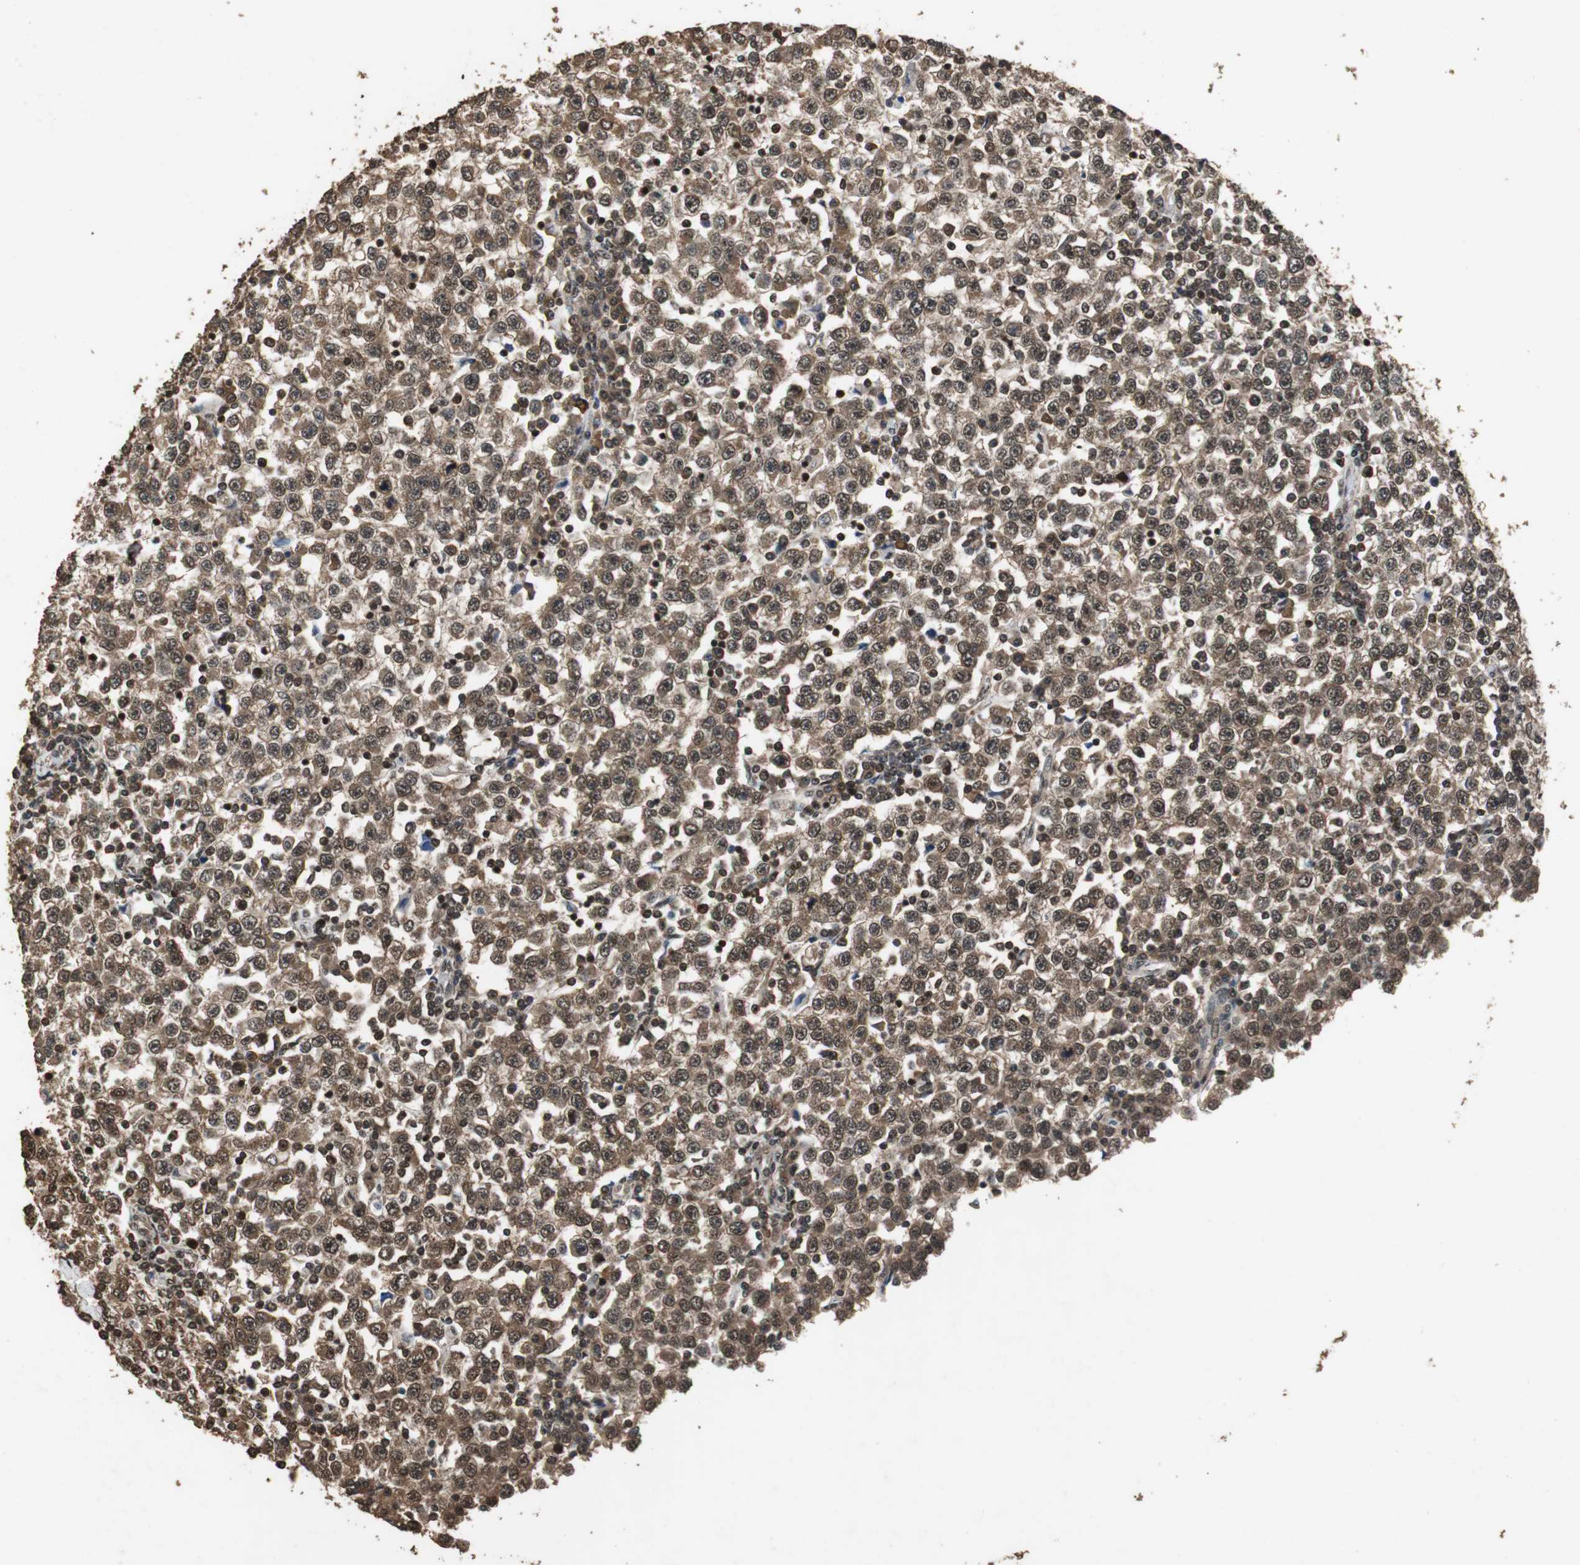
{"staining": {"intensity": "strong", "quantity": ">75%", "location": "cytoplasmic/membranous,nuclear"}, "tissue": "testis cancer", "cell_type": "Tumor cells", "image_type": "cancer", "snomed": [{"axis": "morphology", "description": "Seminoma, NOS"}, {"axis": "topography", "description": "Testis"}], "caption": "This is a histology image of immunohistochemistry (IHC) staining of testis seminoma, which shows strong staining in the cytoplasmic/membranous and nuclear of tumor cells.", "gene": "ZNF18", "patient": {"sex": "male", "age": 65}}